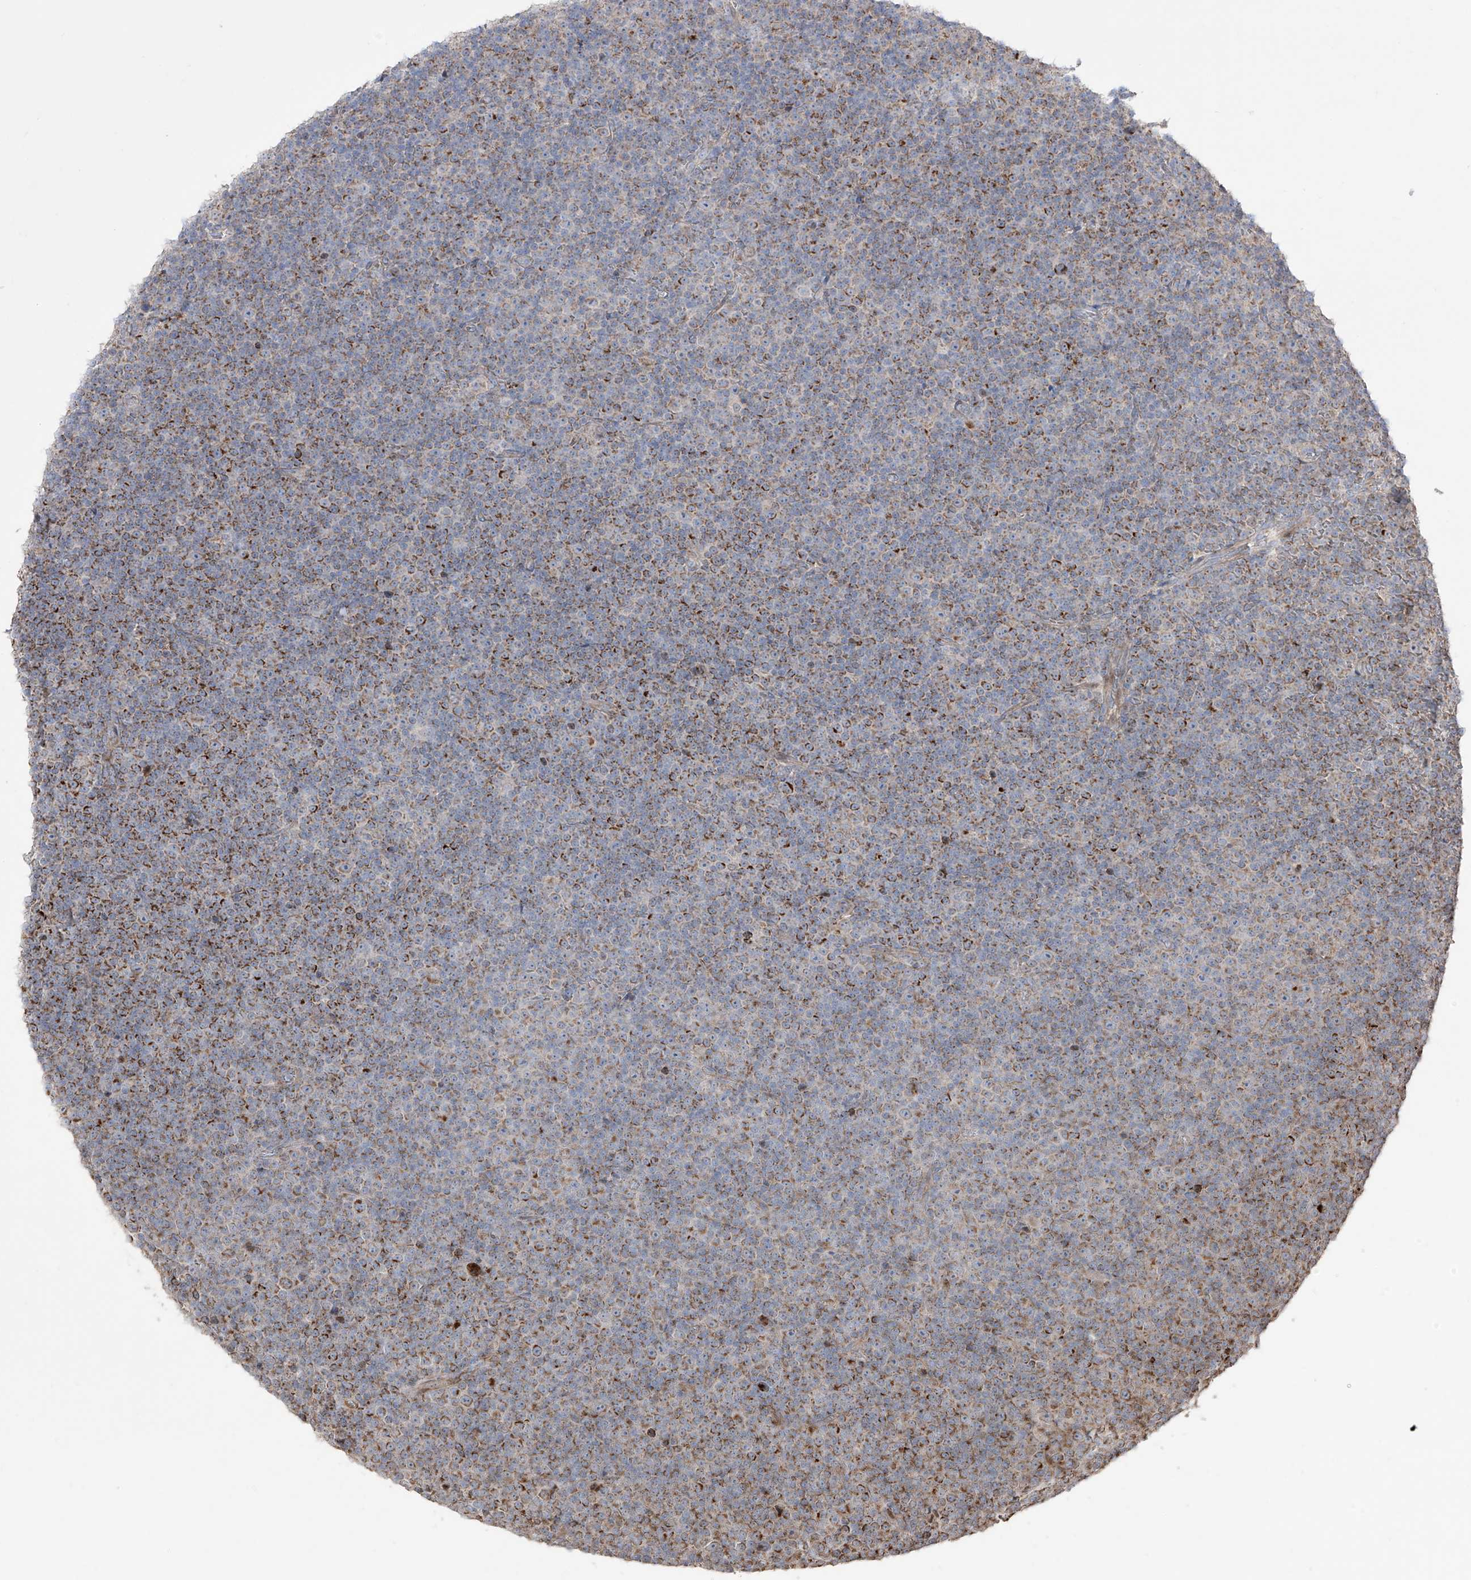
{"staining": {"intensity": "moderate", "quantity": "25%-75%", "location": "cytoplasmic/membranous"}, "tissue": "lymphoma", "cell_type": "Tumor cells", "image_type": "cancer", "snomed": [{"axis": "morphology", "description": "Malignant lymphoma, non-Hodgkin's type, Low grade"}, {"axis": "topography", "description": "Lymph node"}], "caption": "This histopathology image shows low-grade malignant lymphoma, non-Hodgkin's type stained with immunohistochemistry (IHC) to label a protein in brown. The cytoplasmic/membranous of tumor cells show moderate positivity for the protein. Nuclei are counter-stained blue.", "gene": "YKT6", "patient": {"sex": "female", "age": 67}}